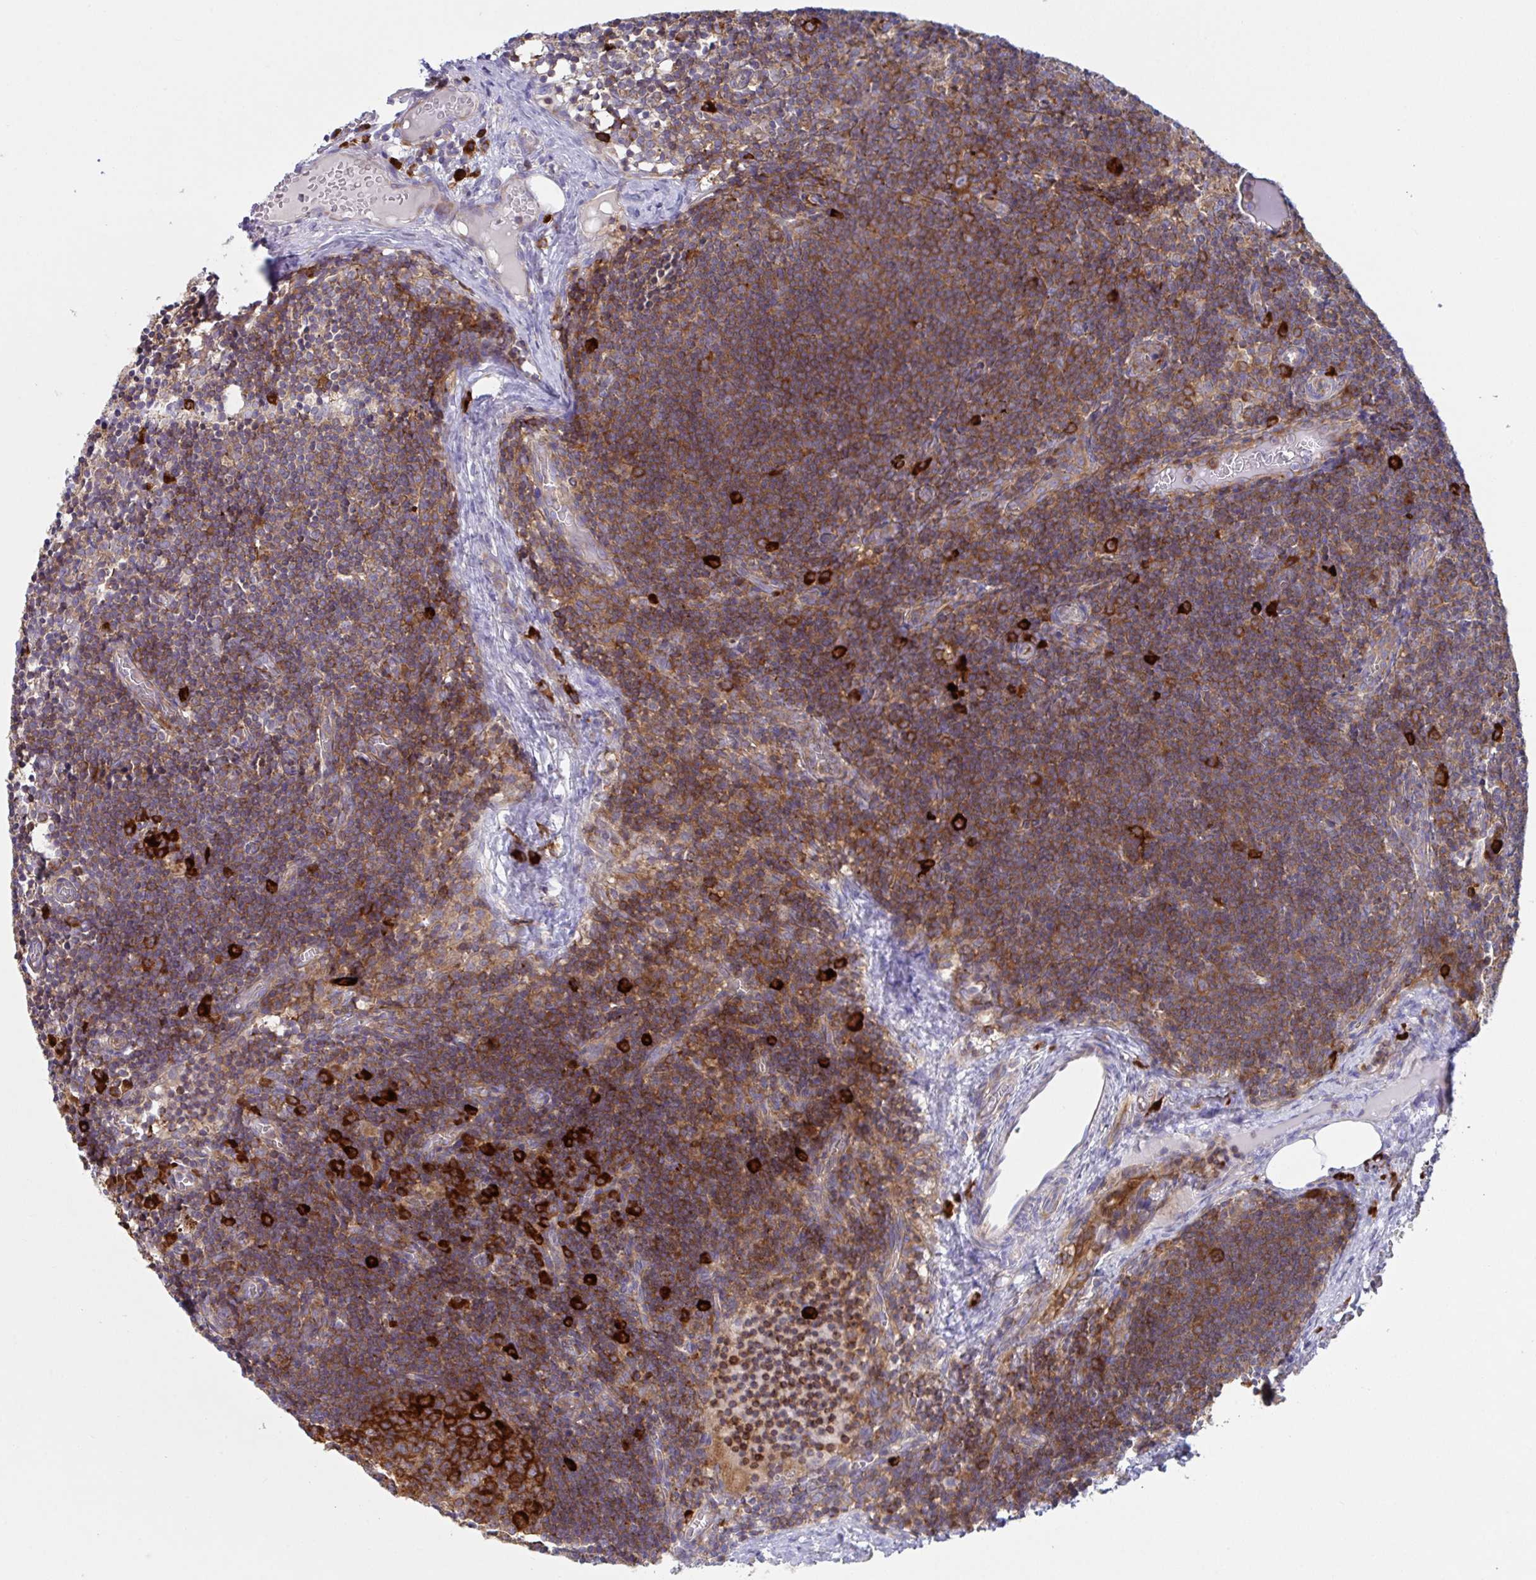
{"staining": {"intensity": "strong", "quantity": ">75%", "location": "cytoplasmic/membranous"}, "tissue": "lymph node", "cell_type": "Germinal center cells", "image_type": "normal", "snomed": [{"axis": "morphology", "description": "Normal tissue, NOS"}, {"axis": "topography", "description": "Lymph node"}], "caption": "The image shows a brown stain indicating the presence of a protein in the cytoplasmic/membranous of germinal center cells in lymph node. (Brightfield microscopy of DAB IHC at high magnification).", "gene": "YARS2", "patient": {"sex": "female", "age": 31}}